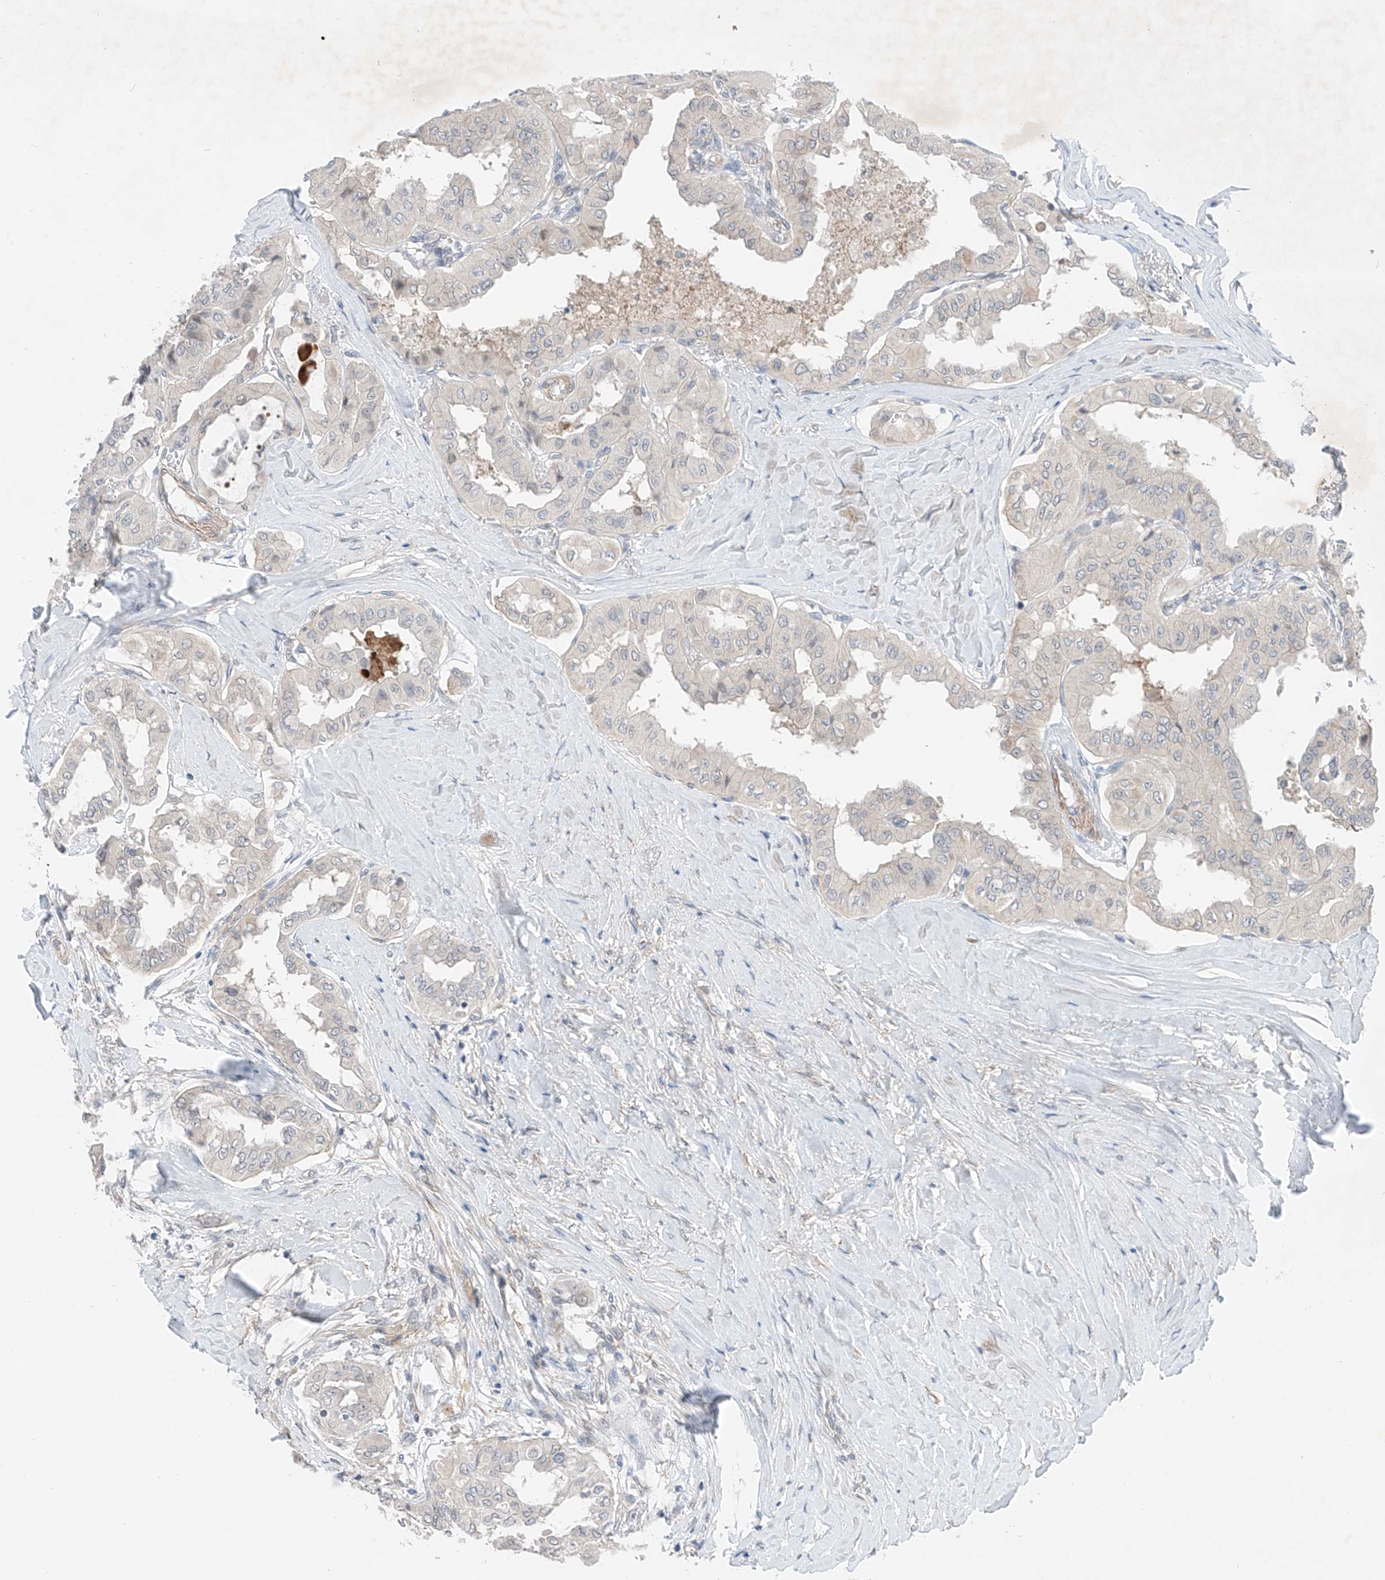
{"staining": {"intensity": "negative", "quantity": "none", "location": "none"}, "tissue": "thyroid cancer", "cell_type": "Tumor cells", "image_type": "cancer", "snomed": [{"axis": "morphology", "description": "Papillary adenocarcinoma, NOS"}, {"axis": "topography", "description": "Thyroid gland"}], "caption": "Immunohistochemical staining of human thyroid papillary adenocarcinoma exhibits no significant positivity in tumor cells.", "gene": "ABLIM2", "patient": {"sex": "female", "age": 59}}